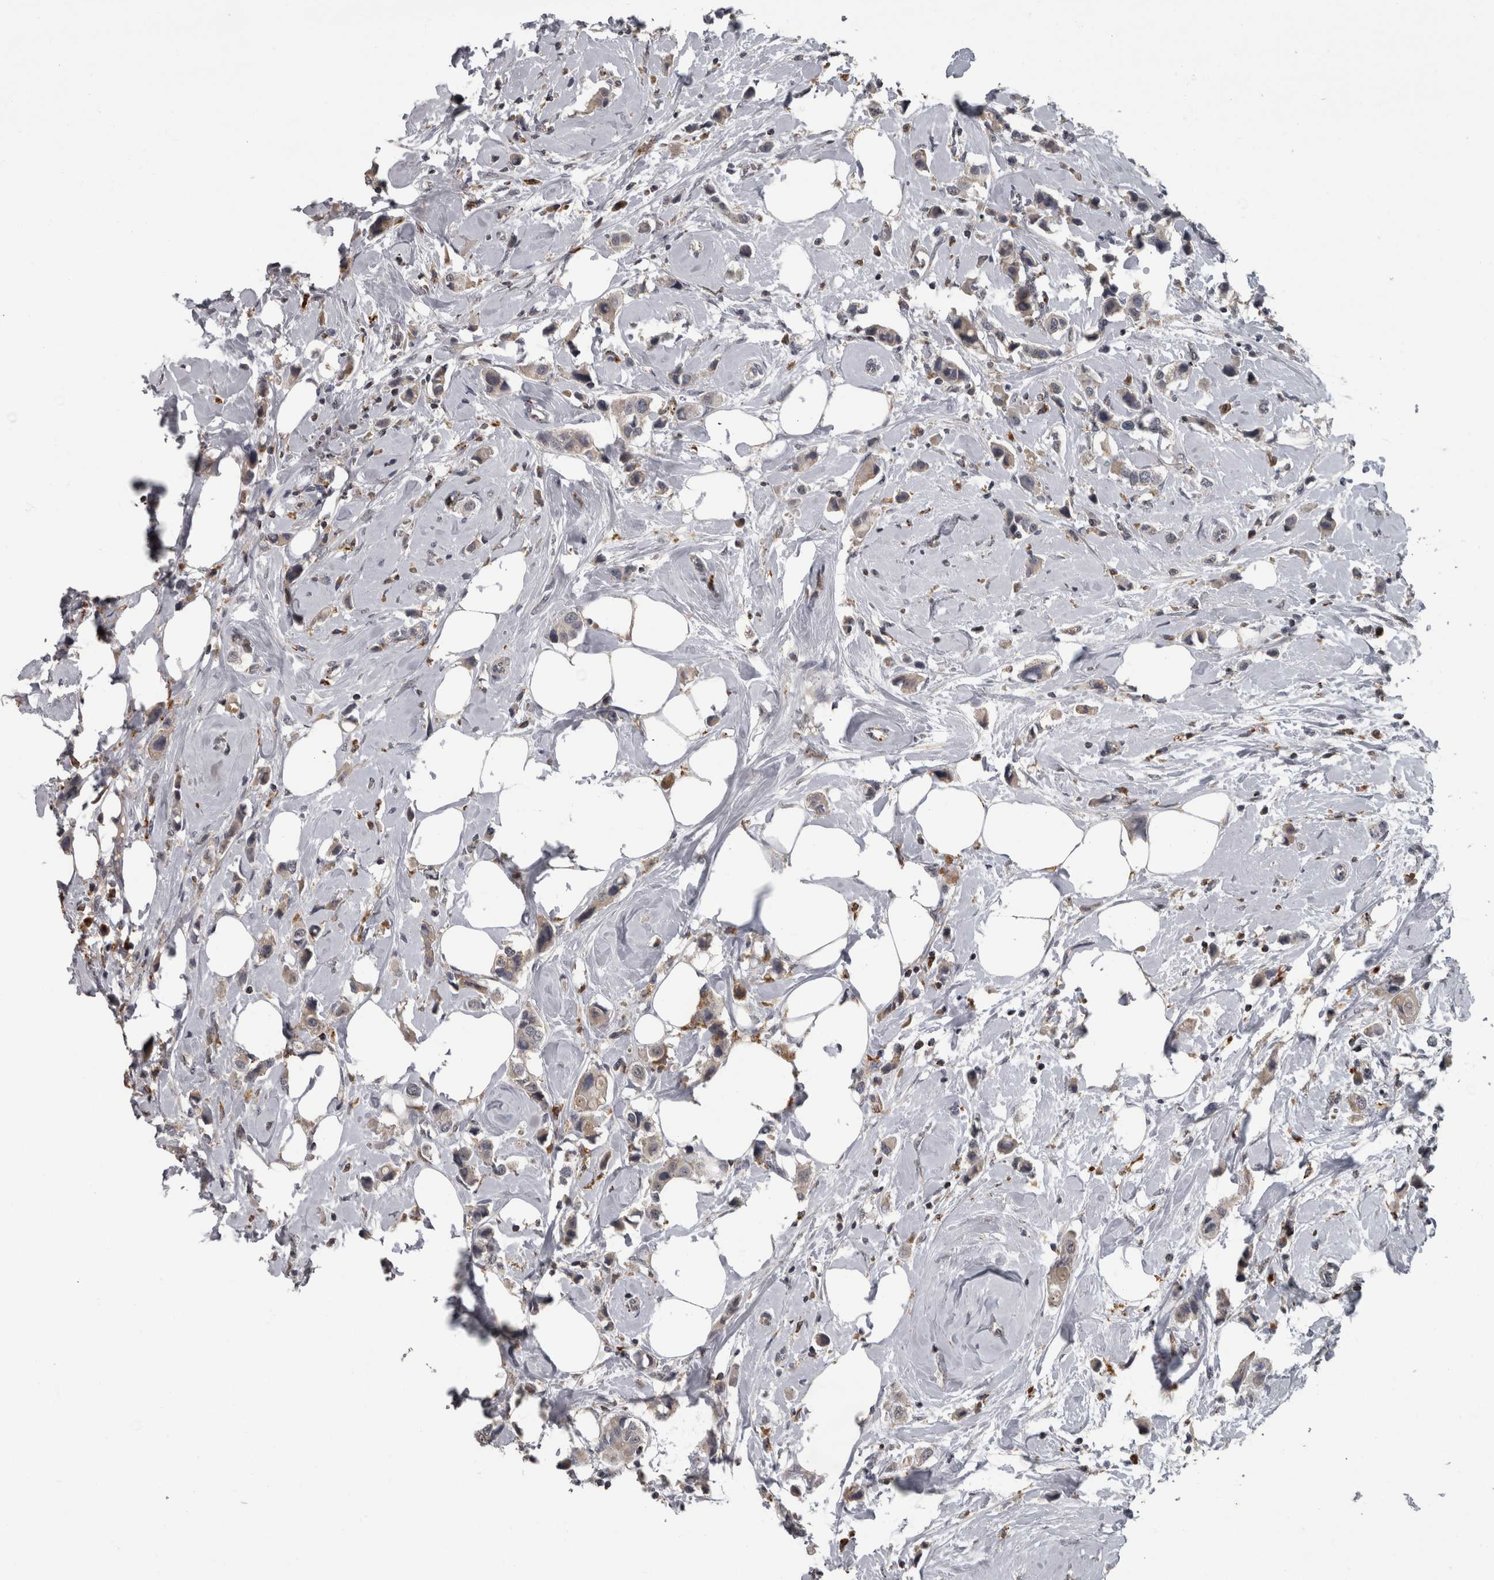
{"staining": {"intensity": "weak", "quantity": ">75%", "location": "cytoplasmic/membranous"}, "tissue": "breast cancer", "cell_type": "Tumor cells", "image_type": "cancer", "snomed": [{"axis": "morphology", "description": "Normal tissue, NOS"}, {"axis": "morphology", "description": "Duct carcinoma"}, {"axis": "topography", "description": "Breast"}], "caption": "Breast cancer (infiltrating ductal carcinoma) stained with IHC exhibits weak cytoplasmic/membranous staining in approximately >75% of tumor cells.", "gene": "NAAA", "patient": {"sex": "female", "age": 50}}